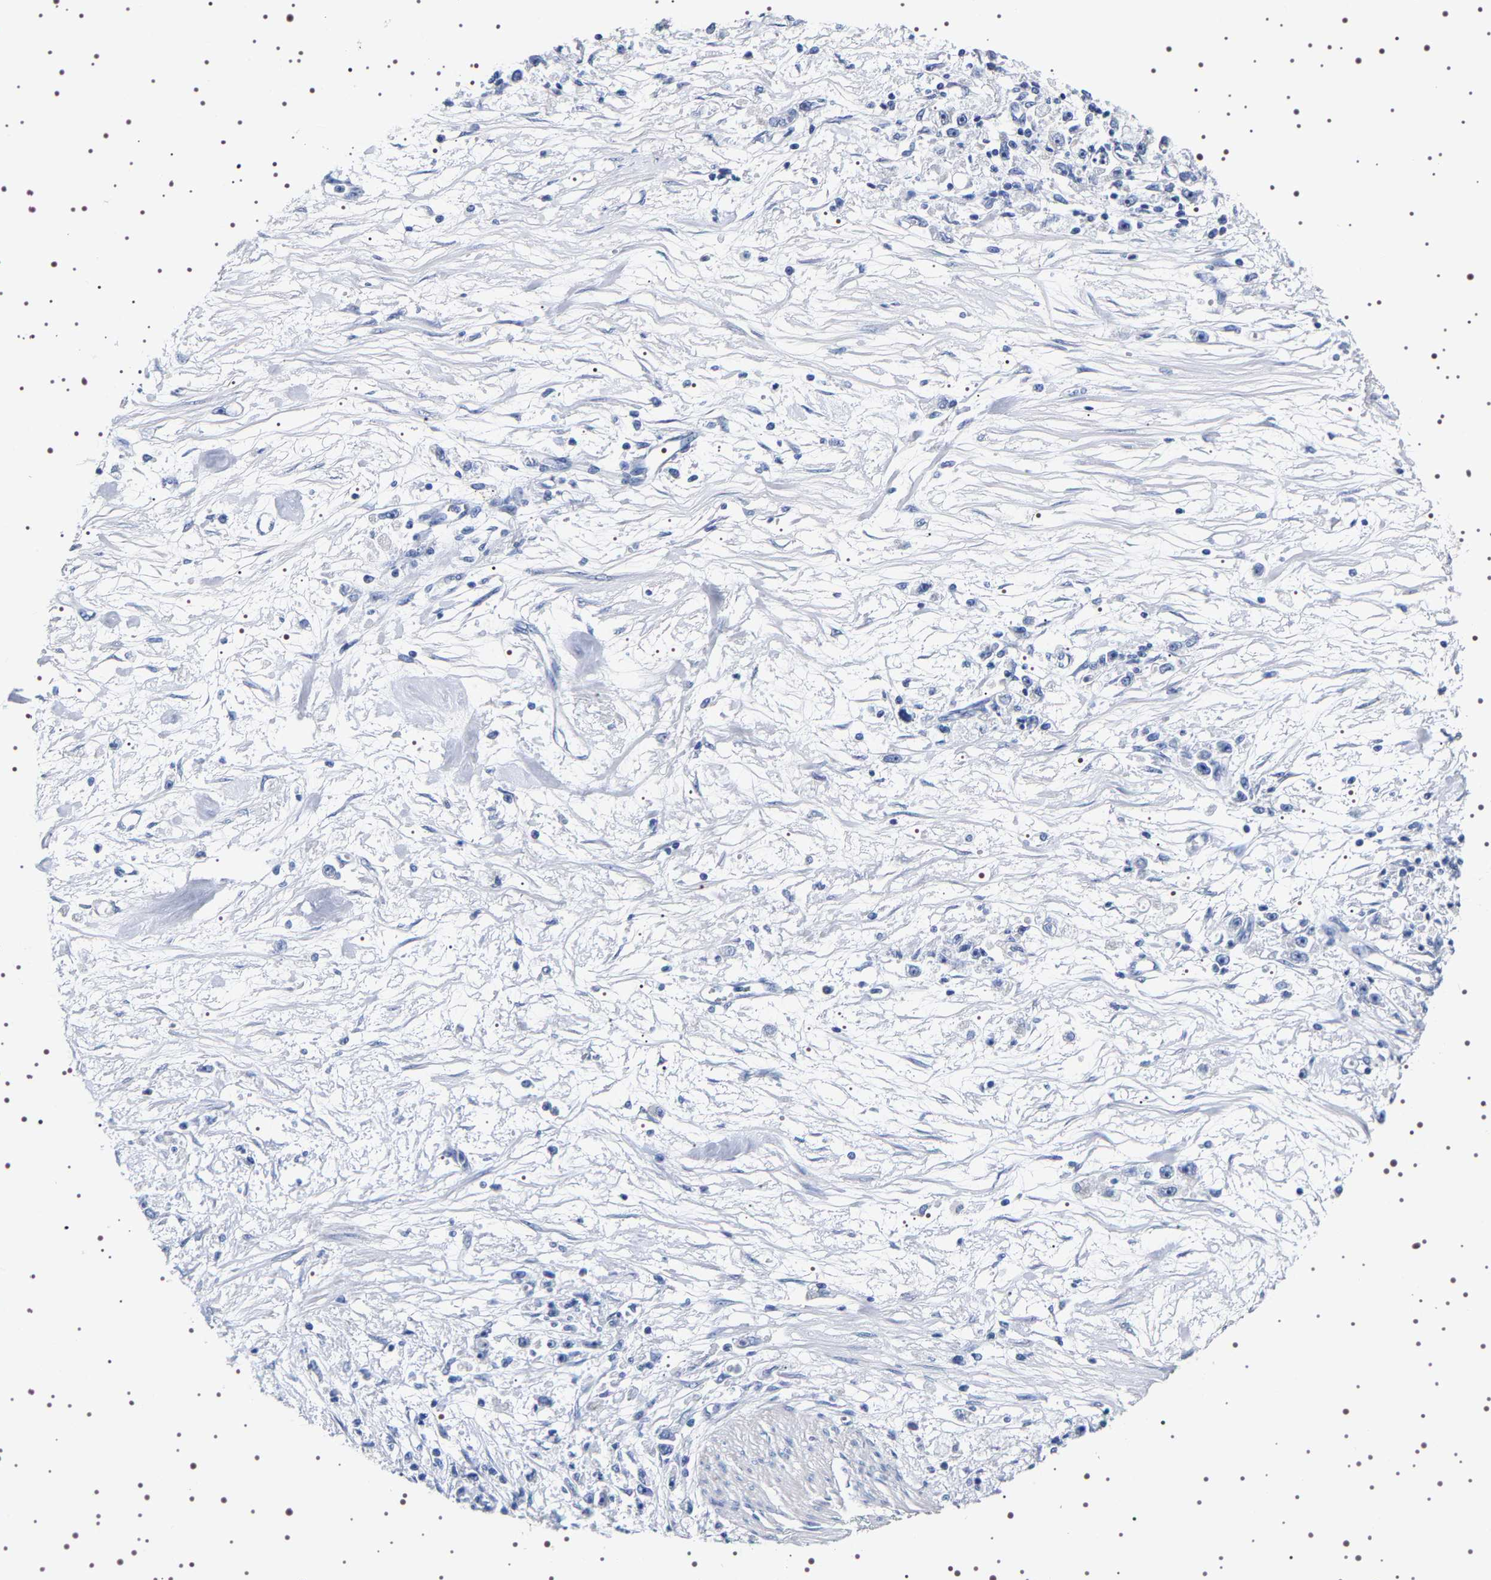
{"staining": {"intensity": "negative", "quantity": "none", "location": "none"}, "tissue": "stomach cancer", "cell_type": "Tumor cells", "image_type": "cancer", "snomed": [{"axis": "morphology", "description": "Adenocarcinoma, NOS"}, {"axis": "topography", "description": "Stomach"}], "caption": "The image reveals no significant staining in tumor cells of stomach cancer (adenocarcinoma).", "gene": "UBQLN3", "patient": {"sex": "female", "age": 59}}